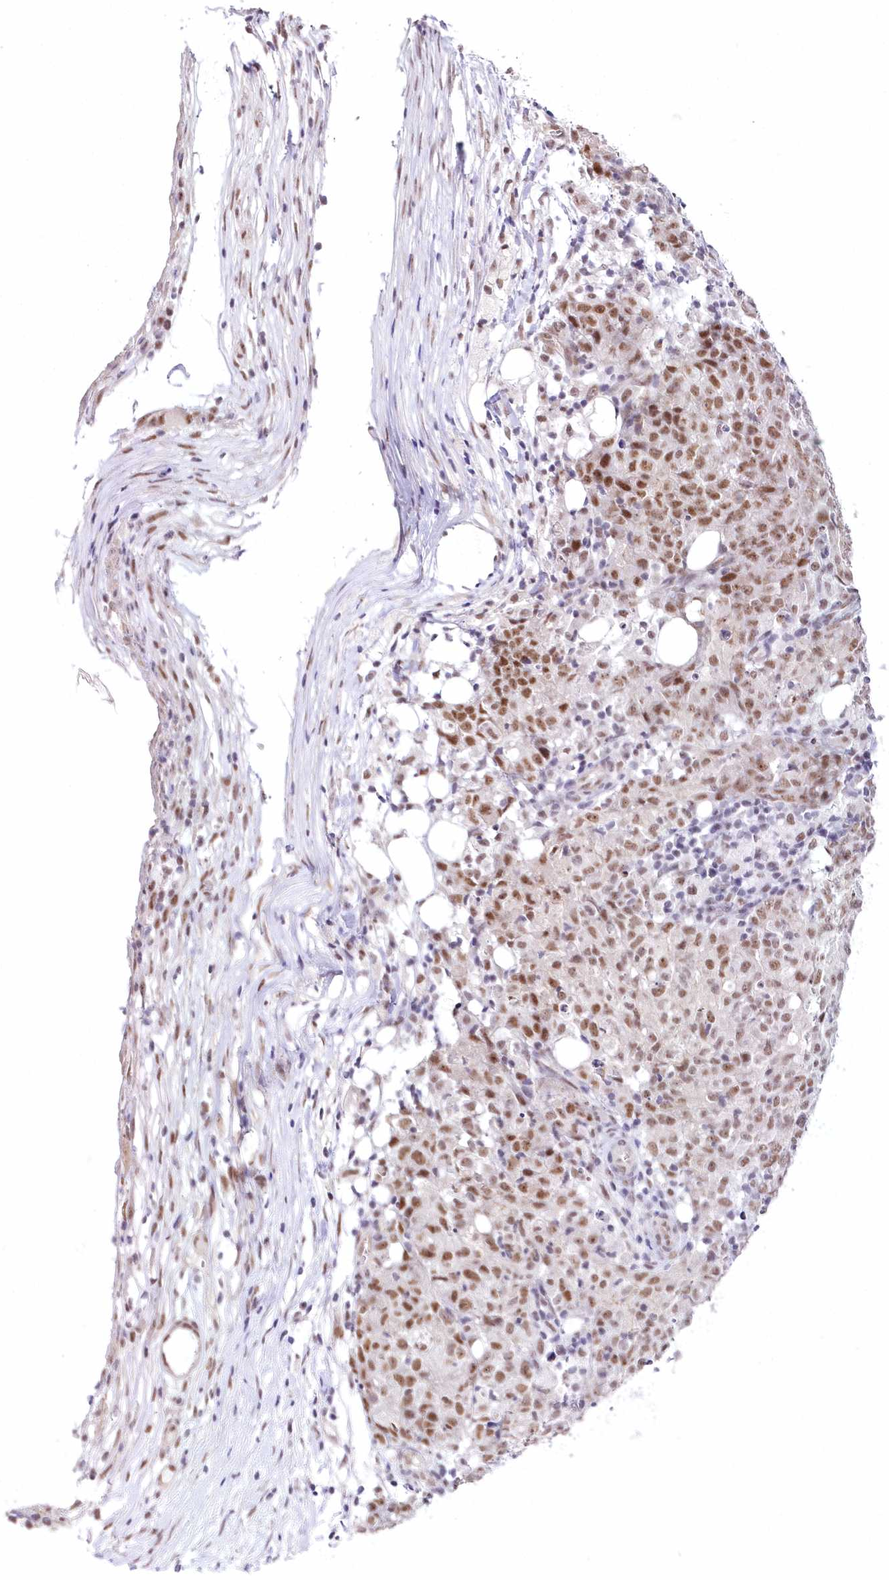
{"staining": {"intensity": "moderate", "quantity": ">75%", "location": "nuclear"}, "tissue": "ovarian cancer", "cell_type": "Tumor cells", "image_type": "cancer", "snomed": [{"axis": "morphology", "description": "Carcinoma, endometroid"}, {"axis": "topography", "description": "Ovary"}], "caption": "DAB (3,3'-diaminobenzidine) immunohistochemical staining of ovarian endometroid carcinoma displays moderate nuclear protein expression in approximately >75% of tumor cells. Immunohistochemistry stains the protein in brown and the nuclei are stained blue.", "gene": "NSUN2", "patient": {"sex": "female", "age": 42}}